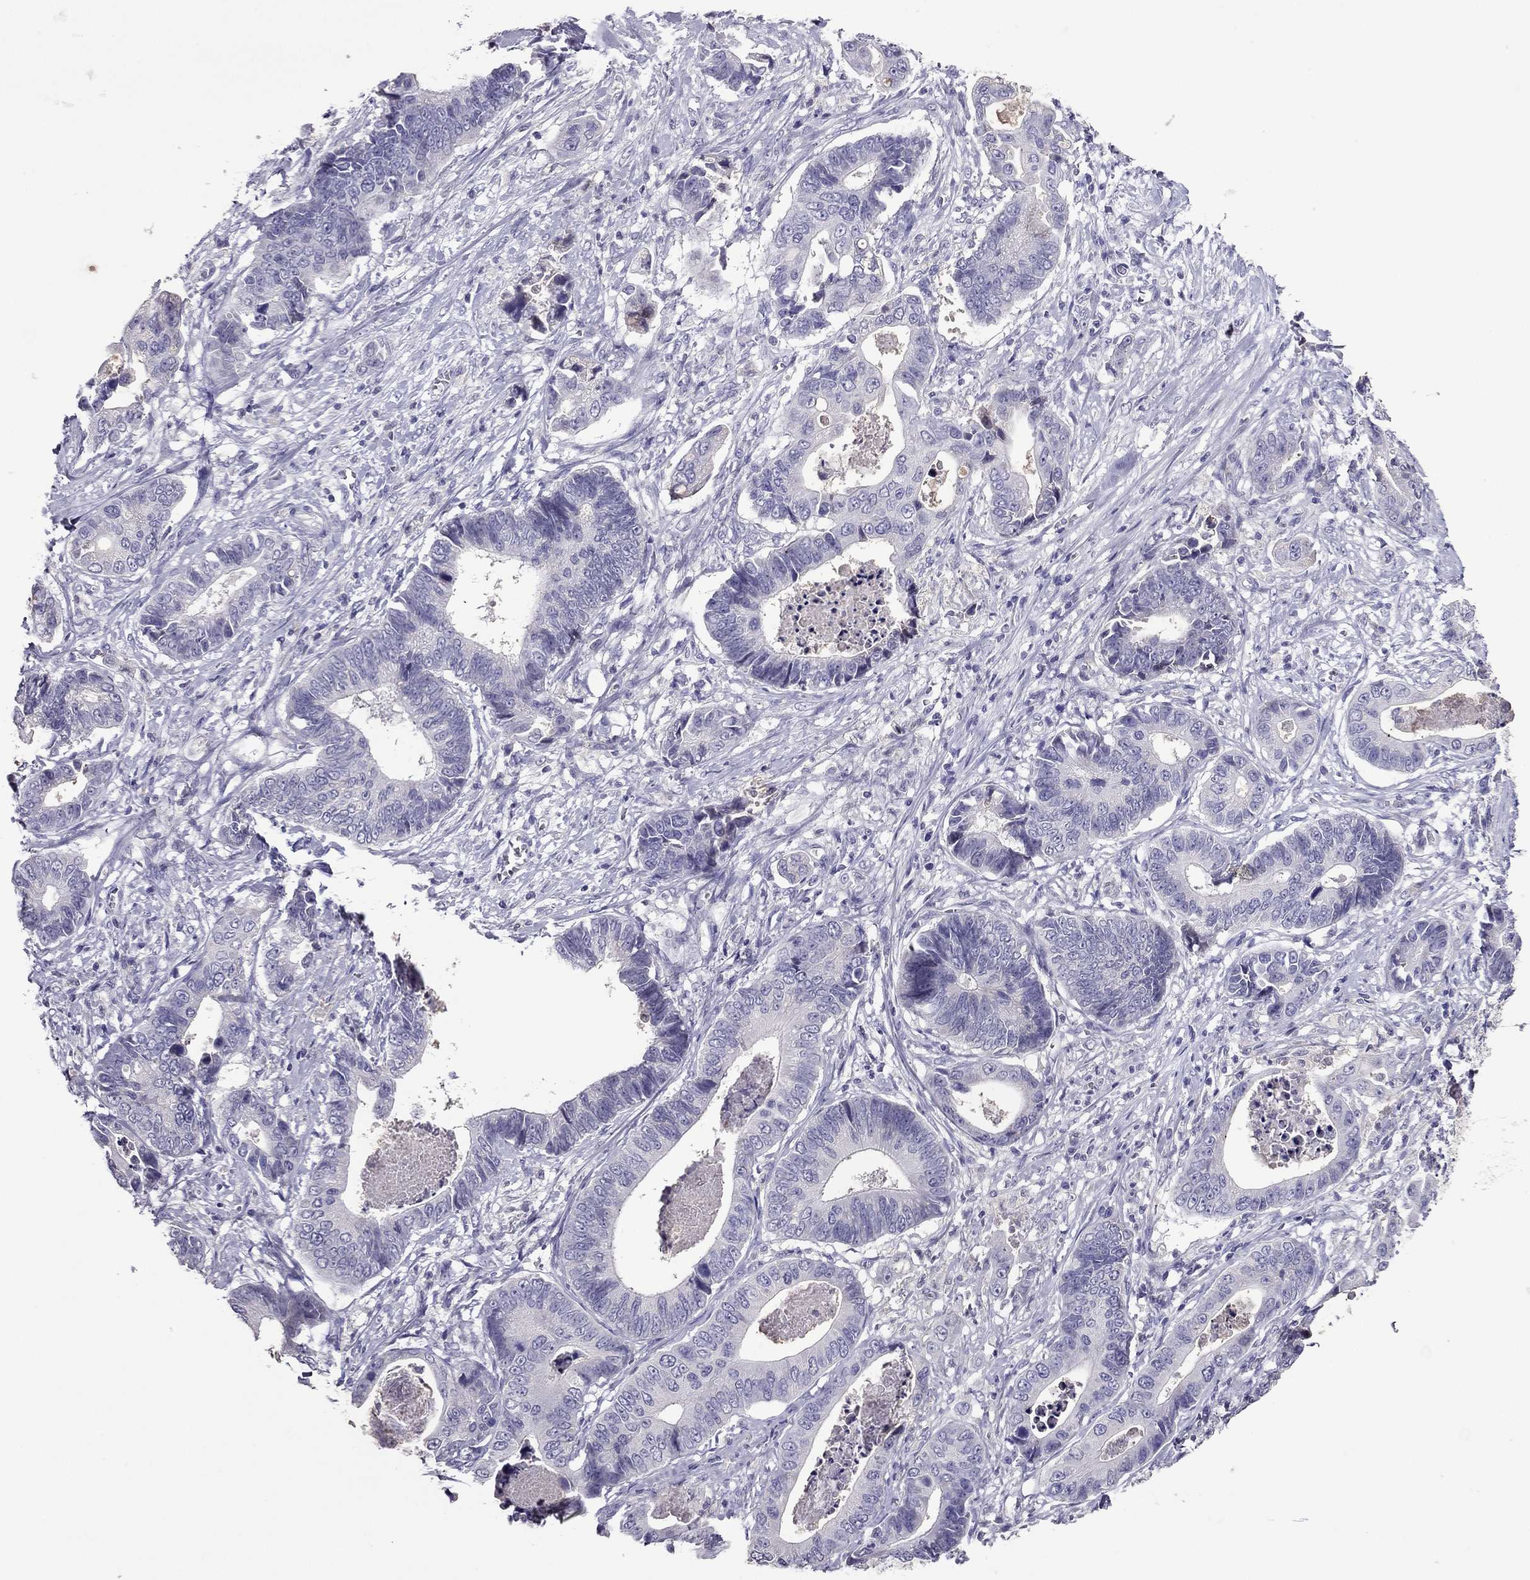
{"staining": {"intensity": "negative", "quantity": "none", "location": "none"}, "tissue": "stomach cancer", "cell_type": "Tumor cells", "image_type": "cancer", "snomed": [{"axis": "morphology", "description": "Adenocarcinoma, NOS"}, {"axis": "topography", "description": "Stomach"}], "caption": "Tumor cells show no significant expression in stomach cancer.", "gene": "RGS8", "patient": {"sex": "male", "age": 84}}